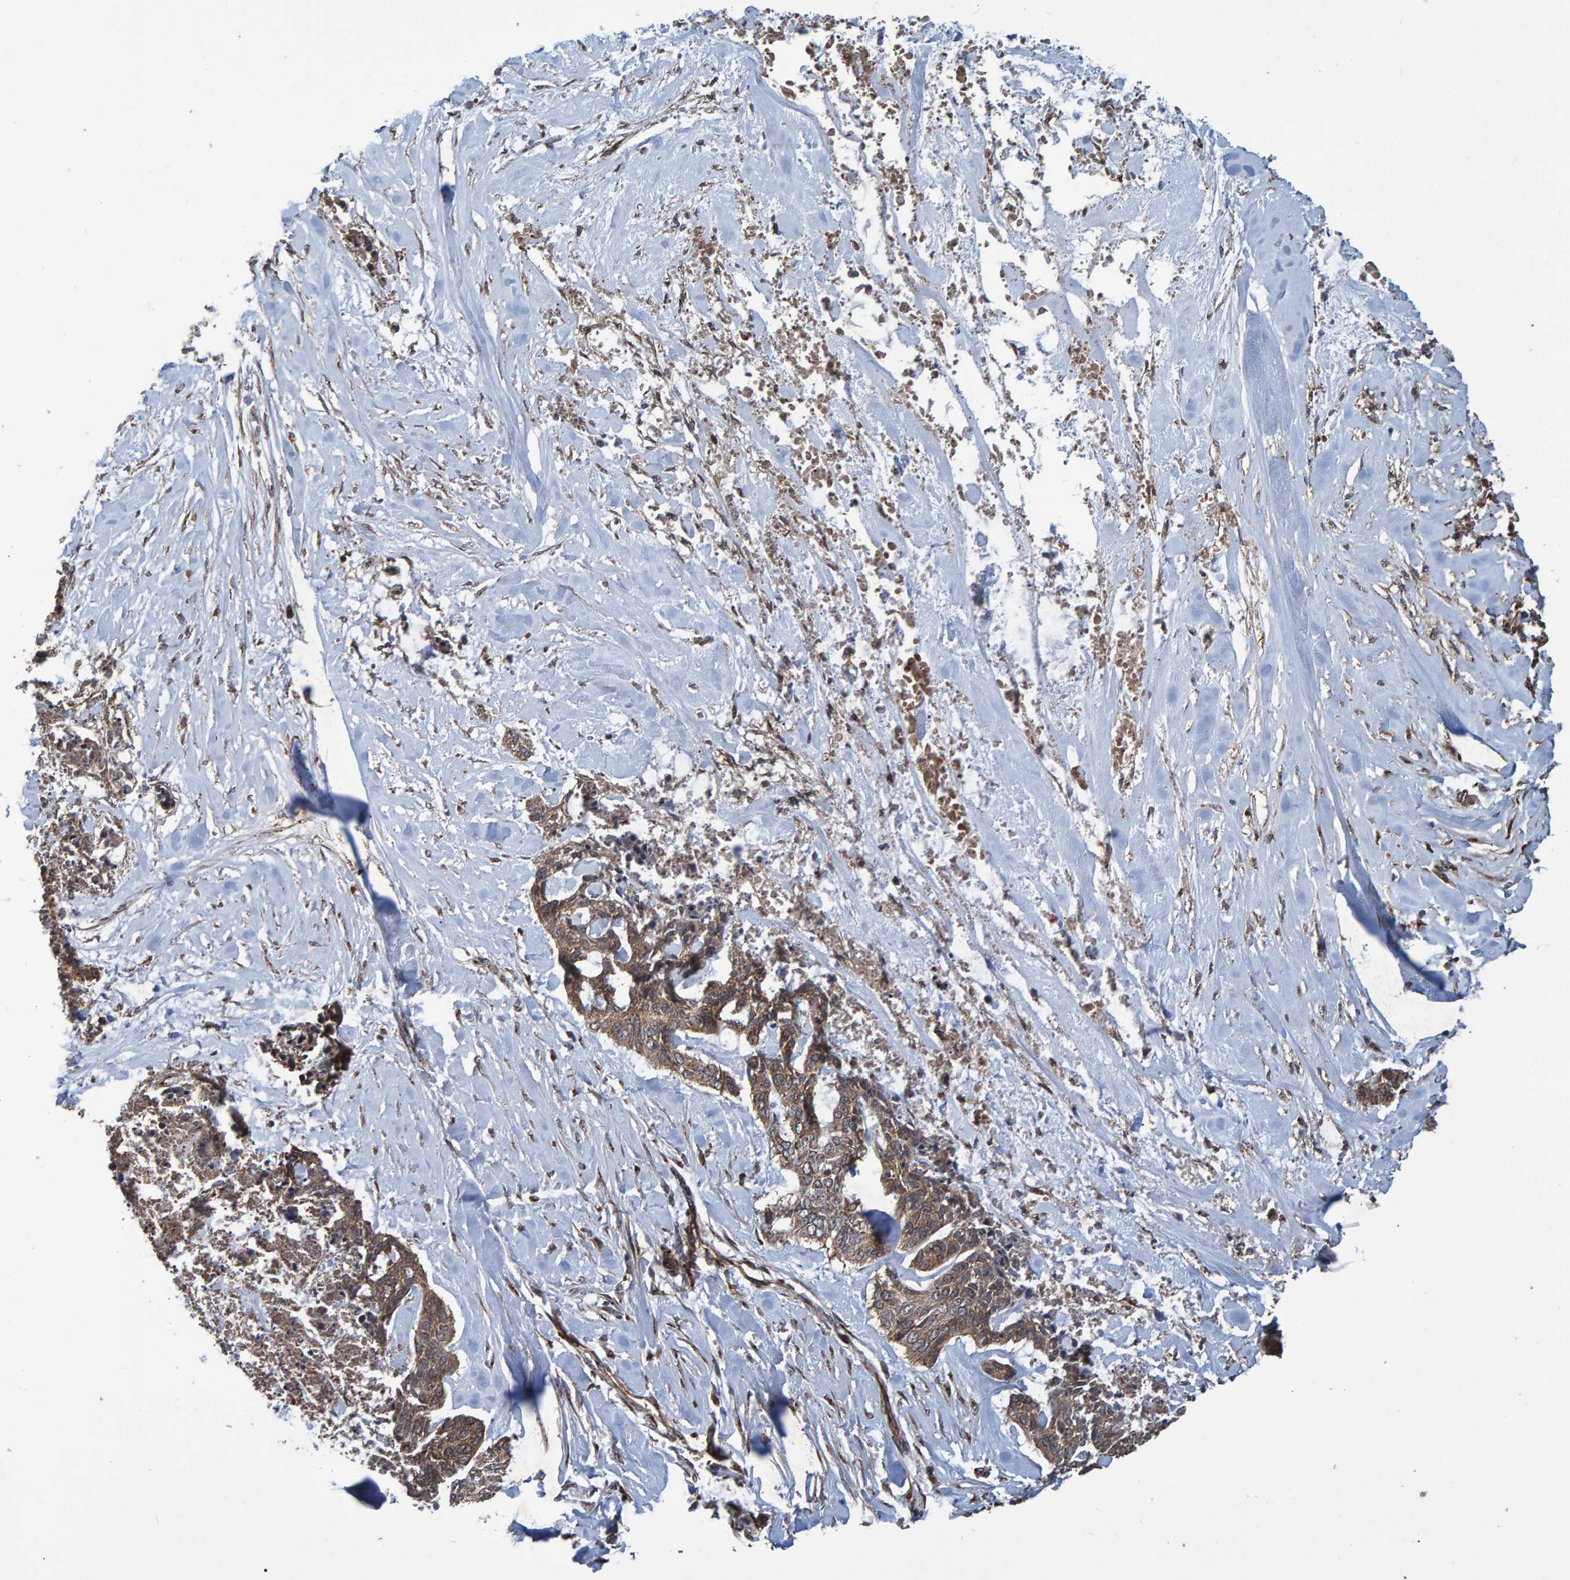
{"staining": {"intensity": "moderate", "quantity": ">75%", "location": "cytoplasmic/membranous"}, "tissue": "skin cancer", "cell_type": "Tumor cells", "image_type": "cancer", "snomed": [{"axis": "morphology", "description": "Basal cell carcinoma"}, {"axis": "topography", "description": "Skin"}], "caption": "Basal cell carcinoma (skin) tissue exhibits moderate cytoplasmic/membranous staining in about >75% of tumor cells The protein is shown in brown color, while the nuclei are stained blue.", "gene": "TRIM68", "patient": {"sex": "female", "age": 64}}